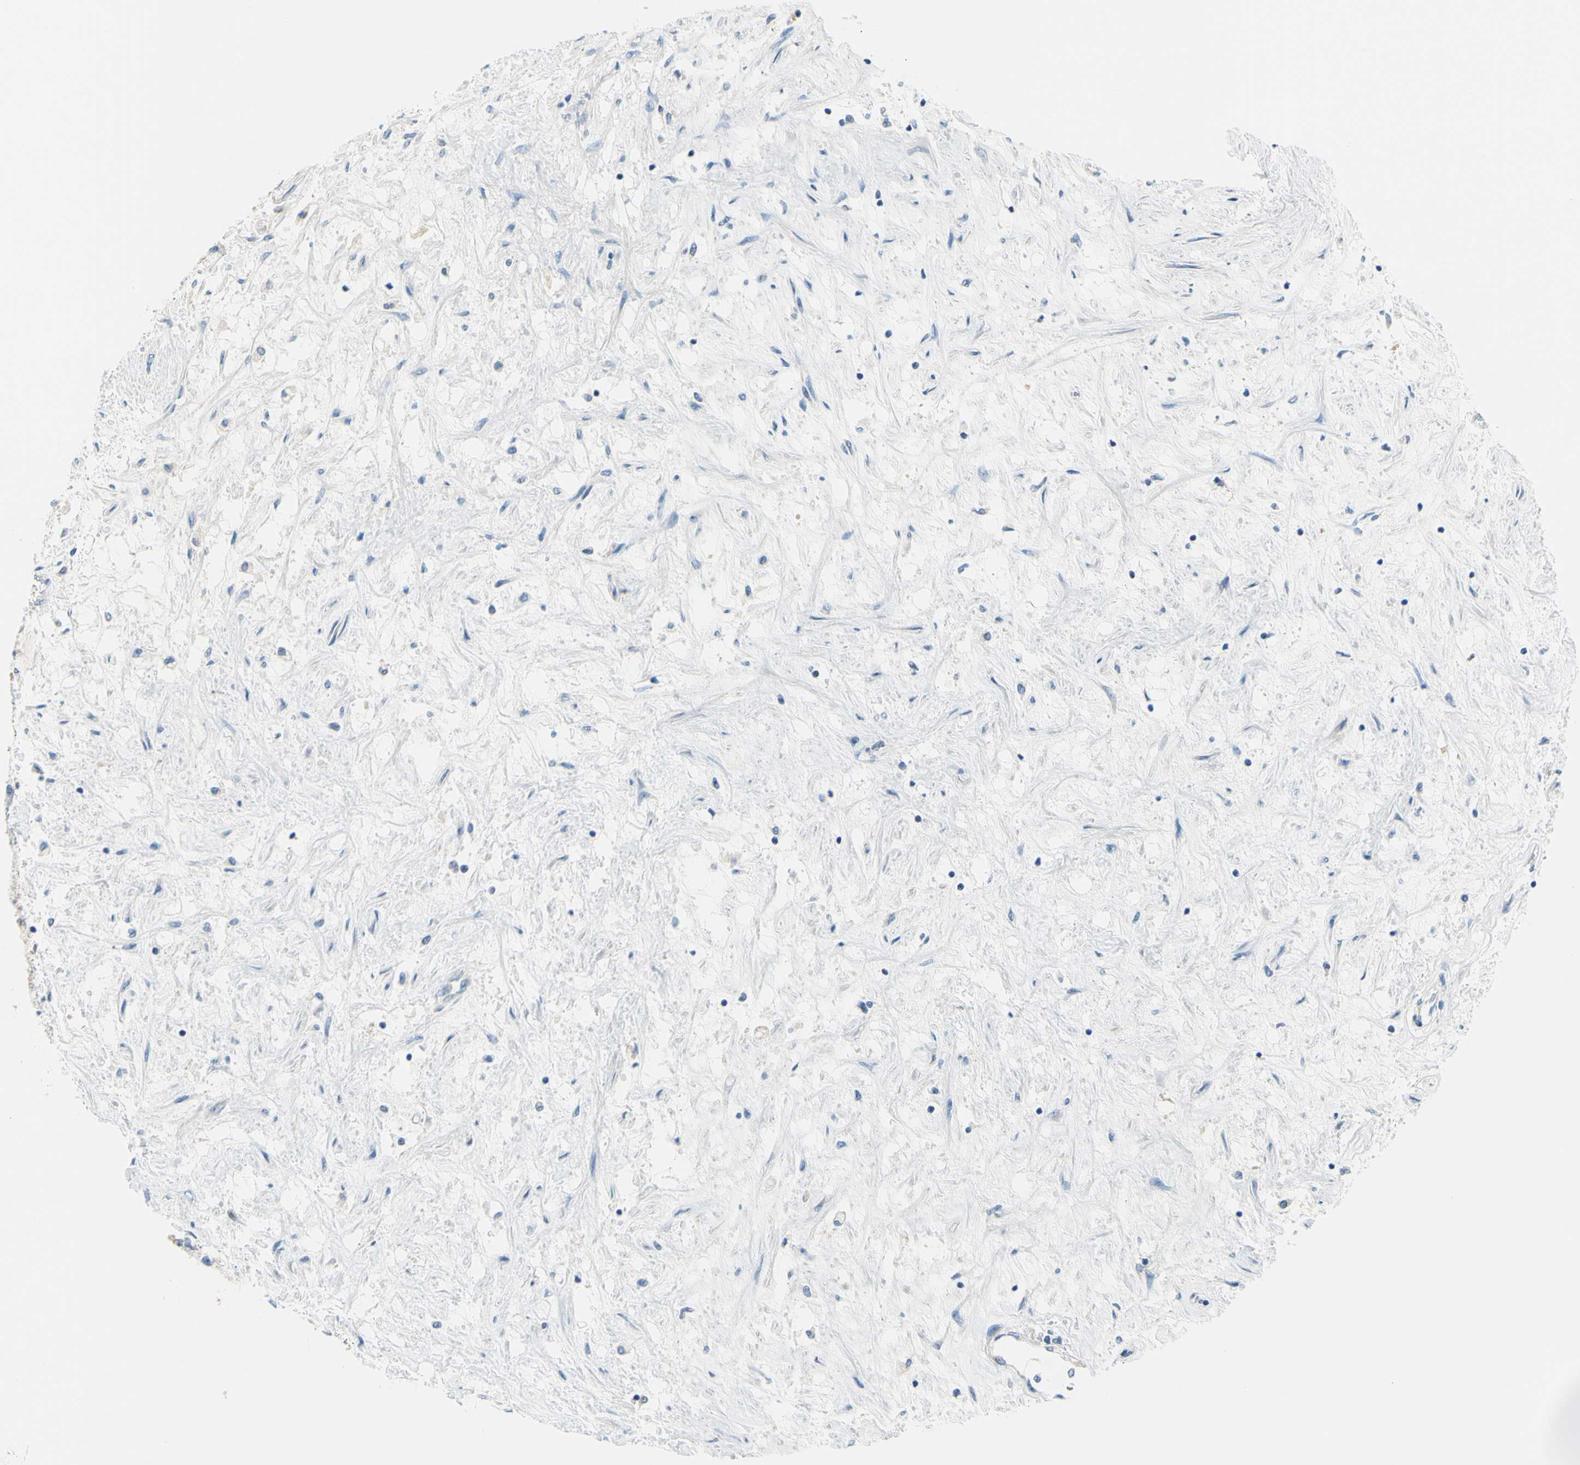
{"staining": {"intensity": "negative", "quantity": "none", "location": "none"}, "tissue": "renal cancer", "cell_type": "Tumor cells", "image_type": "cancer", "snomed": [{"axis": "morphology", "description": "Adenocarcinoma, NOS"}, {"axis": "topography", "description": "Kidney"}], "caption": "Renal adenocarcinoma was stained to show a protein in brown. There is no significant staining in tumor cells. (DAB immunohistochemistry (IHC) with hematoxylin counter stain).", "gene": "FRMD4B", "patient": {"sex": "male", "age": 68}}